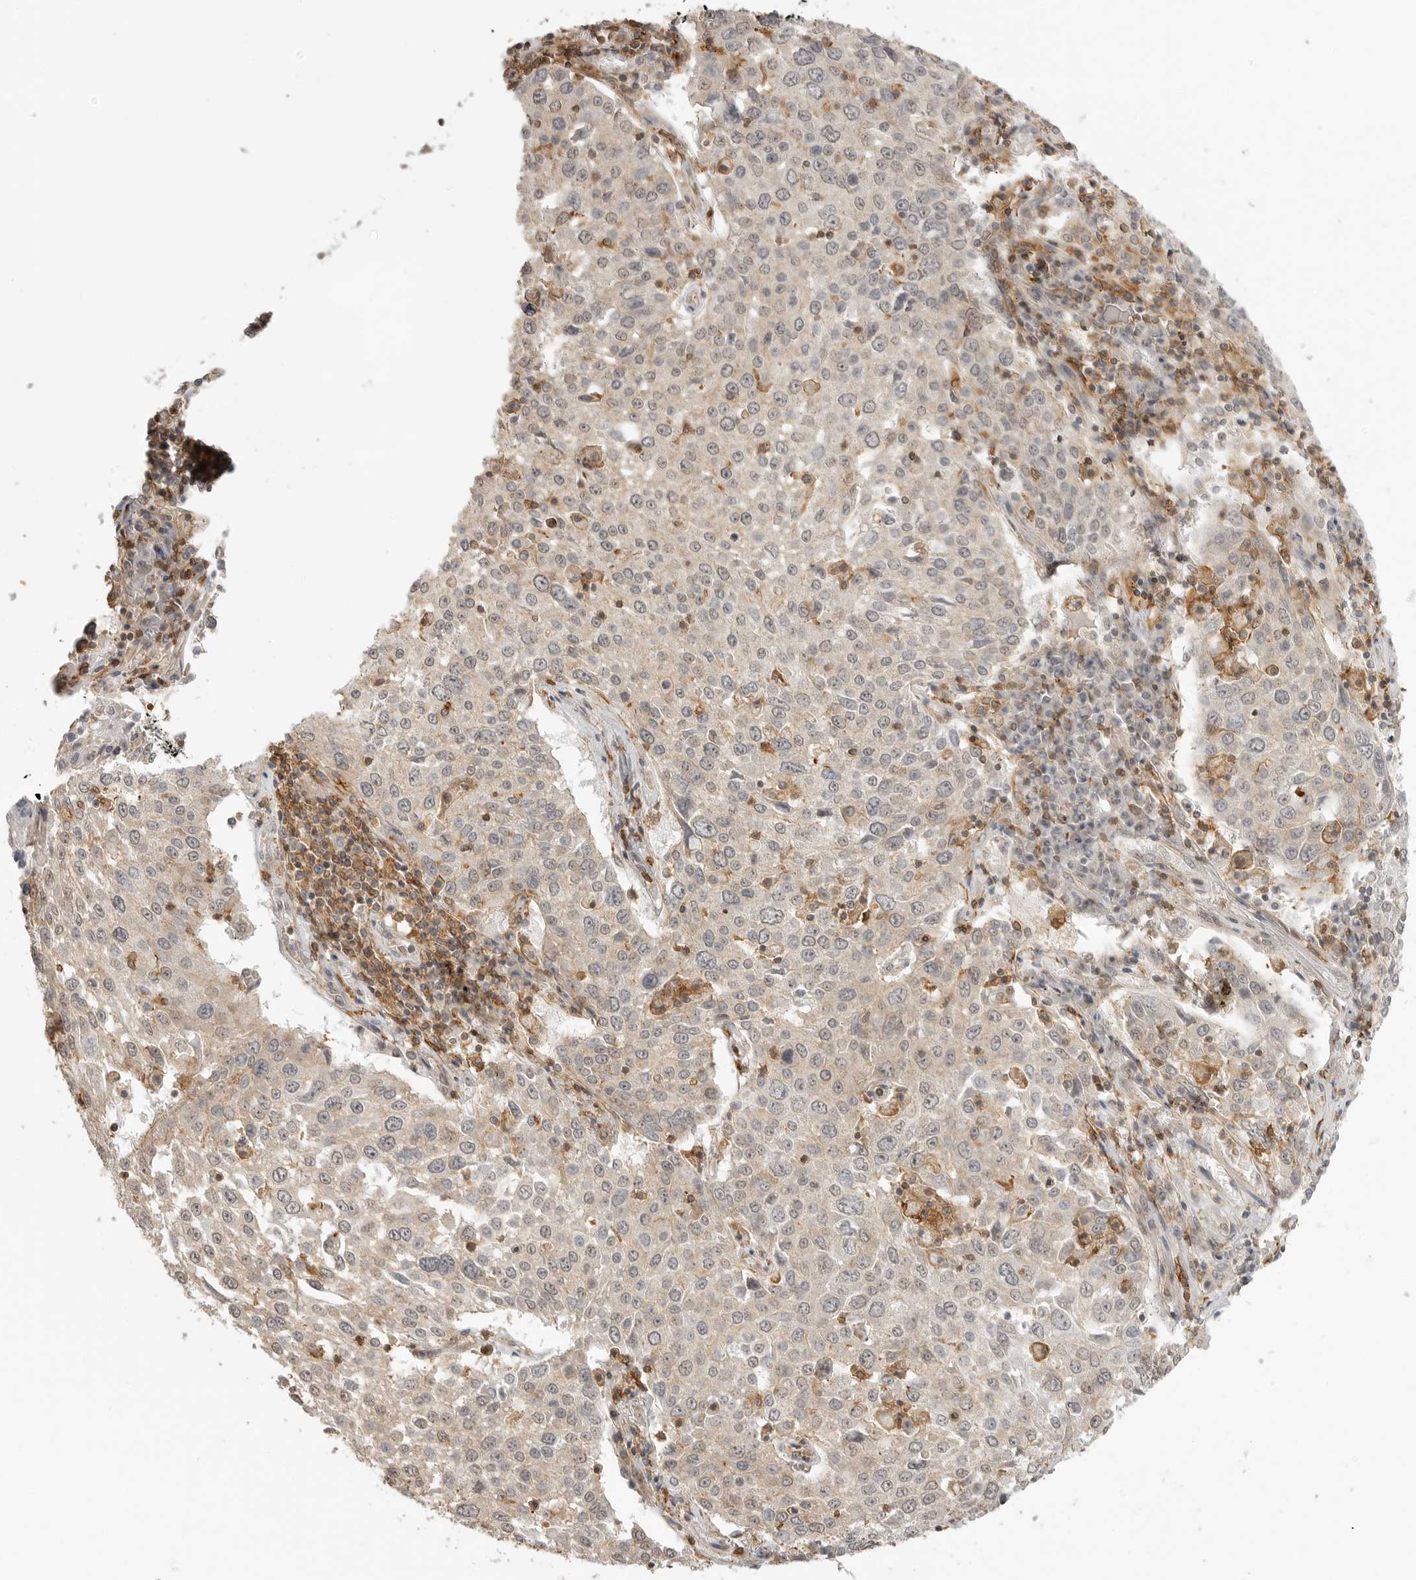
{"staining": {"intensity": "weak", "quantity": "25%-75%", "location": "cytoplasmic/membranous"}, "tissue": "lung cancer", "cell_type": "Tumor cells", "image_type": "cancer", "snomed": [{"axis": "morphology", "description": "Squamous cell carcinoma, NOS"}, {"axis": "topography", "description": "Lung"}], "caption": "Approximately 25%-75% of tumor cells in human lung cancer exhibit weak cytoplasmic/membranous protein positivity as visualized by brown immunohistochemical staining.", "gene": "GPC2", "patient": {"sex": "male", "age": 65}}